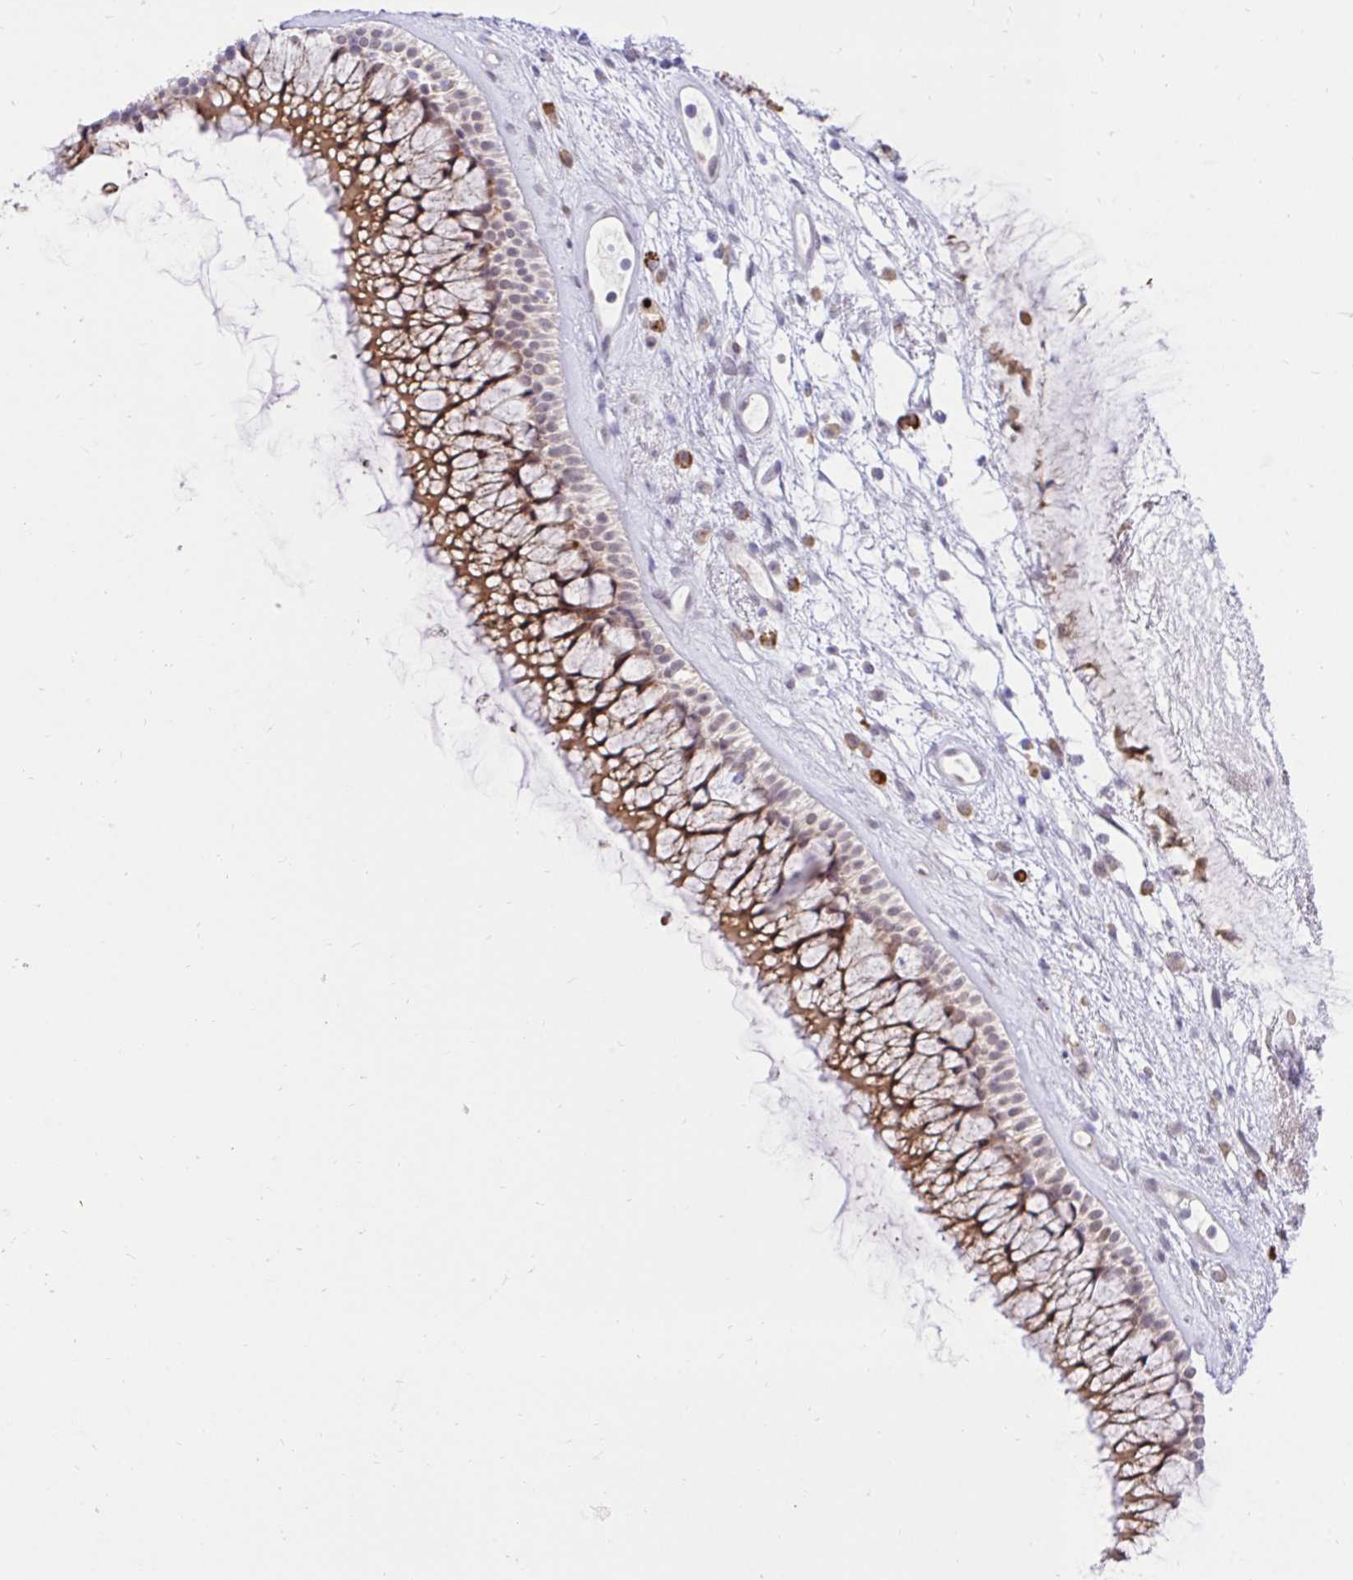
{"staining": {"intensity": "strong", "quantity": ">75%", "location": "cytoplasmic/membranous"}, "tissue": "nasopharynx", "cell_type": "Respiratory epithelial cells", "image_type": "normal", "snomed": [{"axis": "morphology", "description": "Normal tissue, NOS"}, {"axis": "topography", "description": "Nasopharynx"}], "caption": "Approximately >75% of respiratory epithelial cells in unremarkable nasopharynx demonstrate strong cytoplasmic/membranous protein positivity as visualized by brown immunohistochemical staining.", "gene": "NAALAD2", "patient": {"sex": "female", "age": 75}}